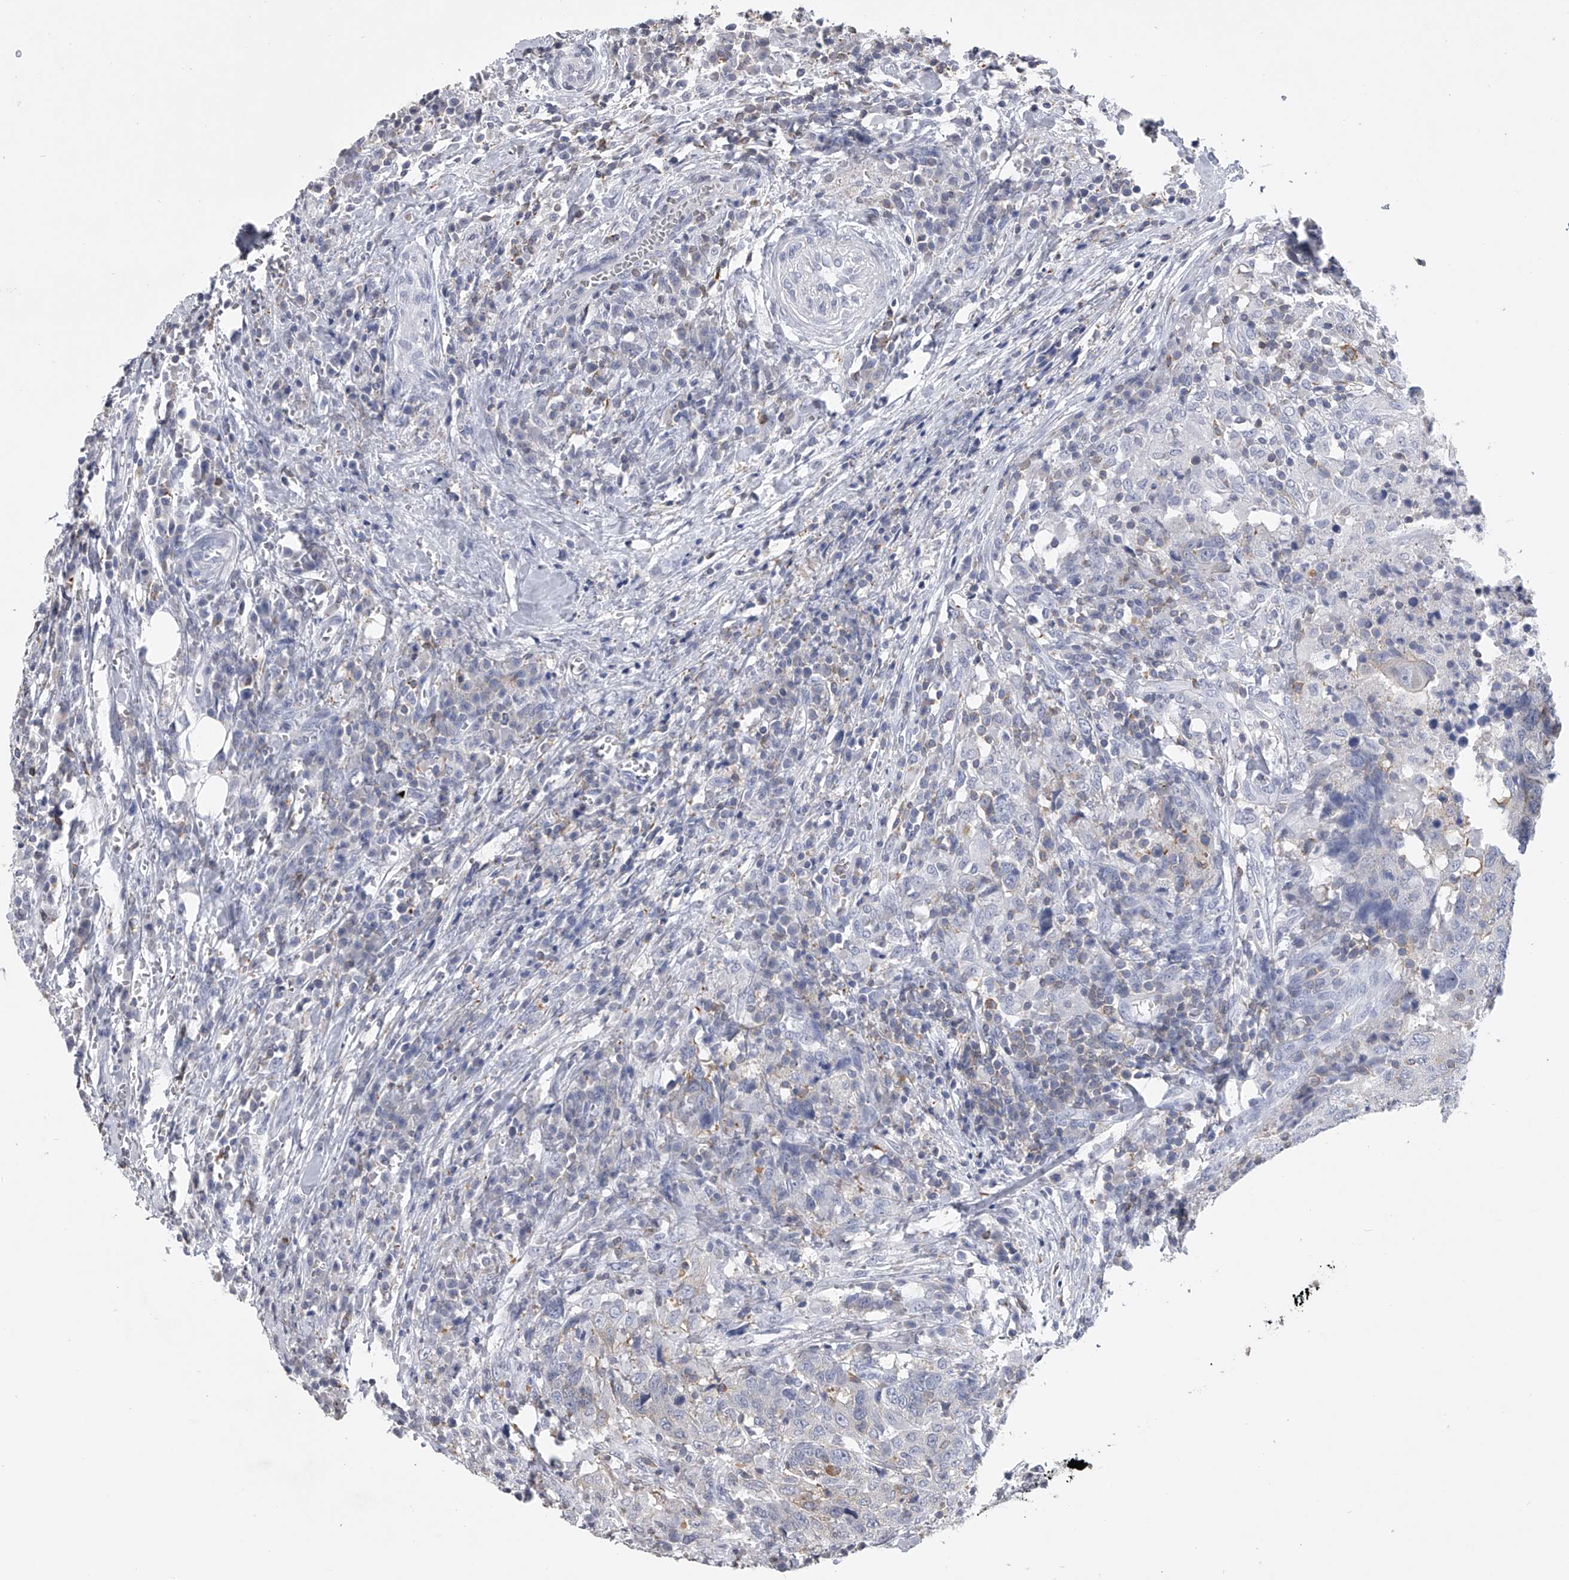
{"staining": {"intensity": "weak", "quantity": "<25%", "location": "cytoplasmic/membranous"}, "tissue": "head and neck cancer", "cell_type": "Tumor cells", "image_type": "cancer", "snomed": [{"axis": "morphology", "description": "Squamous cell carcinoma, NOS"}, {"axis": "topography", "description": "Head-Neck"}], "caption": "IHC micrograph of neoplastic tissue: head and neck cancer stained with DAB reveals no significant protein positivity in tumor cells.", "gene": "TASP1", "patient": {"sex": "male", "age": 66}}